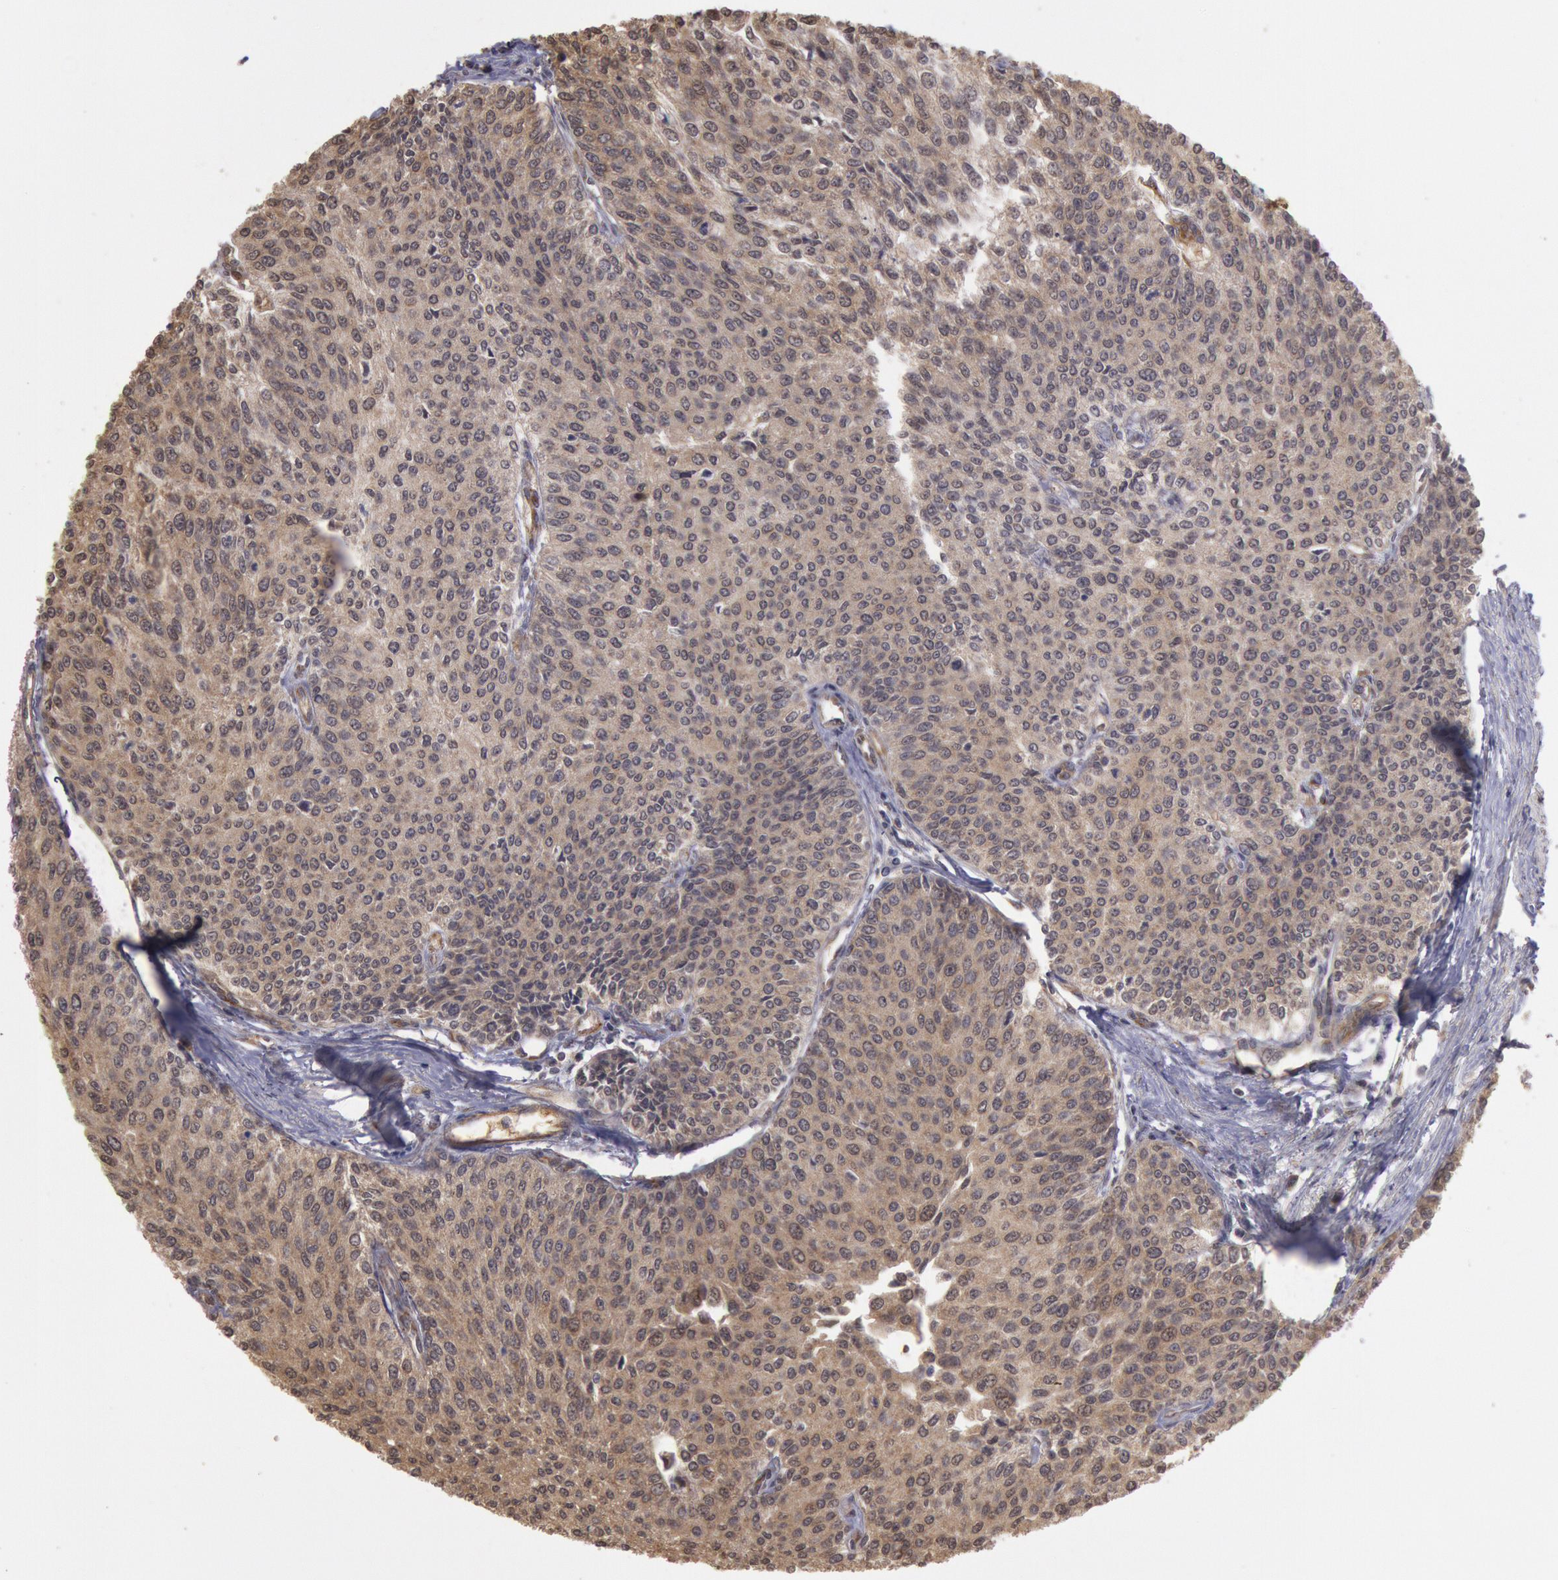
{"staining": {"intensity": "weak", "quantity": ">75%", "location": "cytoplasmic/membranous"}, "tissue": "urothelial cancer", "cell_type": "Tumor cells", "image_type": "cancer", "snomed": [{"axis": "morphology", "description": "Urothelial carcinoma, Low grade"}, {"axis": "topography", "description": "Urinary bladder"}], "caption": "Urothelial cancer stained for a protein reveals weak cytoplasmic/membranous positivity in tumor cells. (Brightfield microscopy of DAB IHC at high magnification).", "gene": "USP14", "patient": {"sex": "female", "age": 73}}